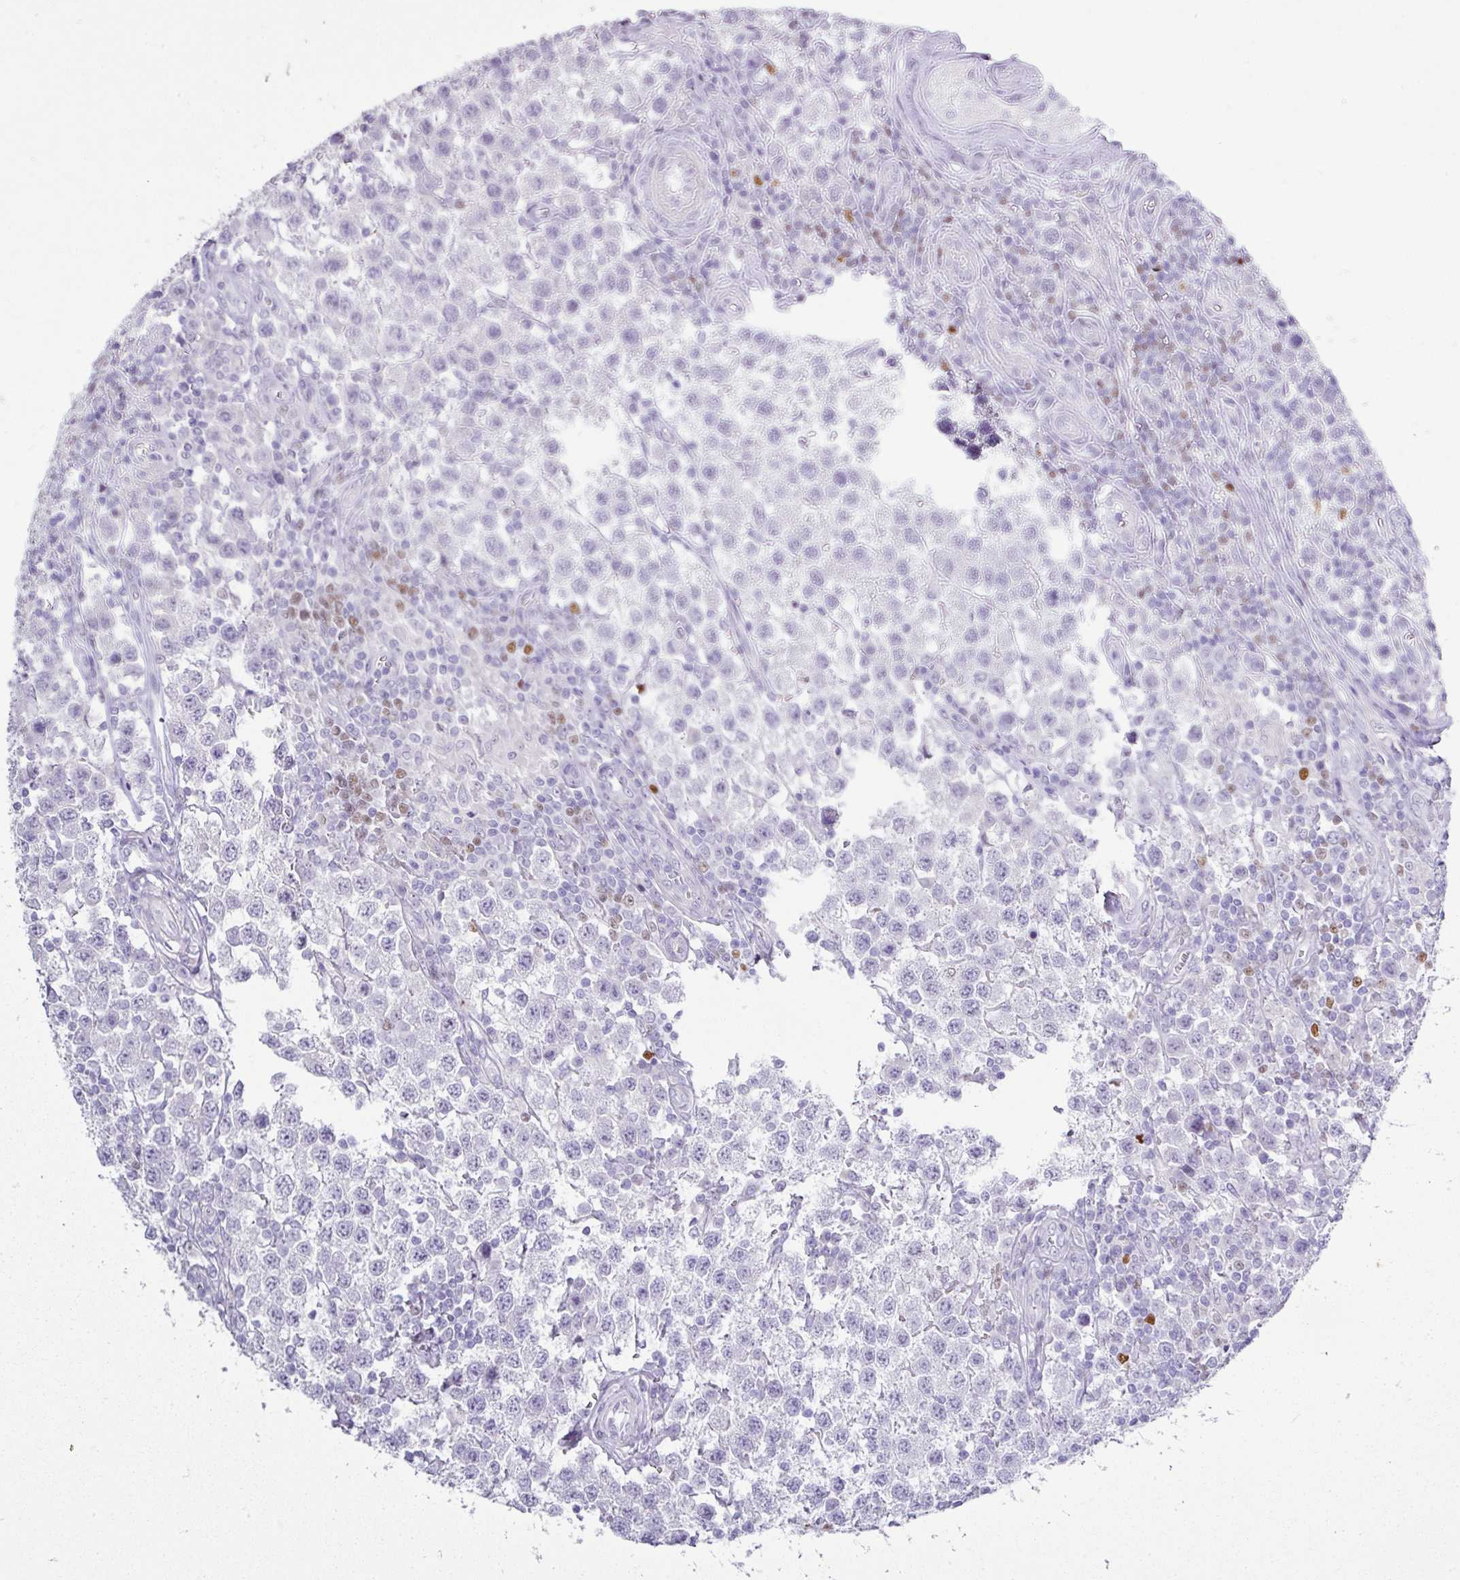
{"staining": {"intensity": "negative", "quantity": "none", "location": "none"}, "tissue": "testis cancer", "cell_type": "Tumor cells", "image_type": "cancer", "snomed": [{"axis": "morphology", "description": "Seminoma, NOS"}, {"axis": "topography", "description": "Testis"}], "caption": "Immunohistochemistry histopathology image of neoplastic tissue: human testis cancer stained with DAB reveals no significant protein expression in tumor cells. Nuclei are stained in blue.", "gene": "BCL11A", "patient": {"sex": "male", "age": 34}}